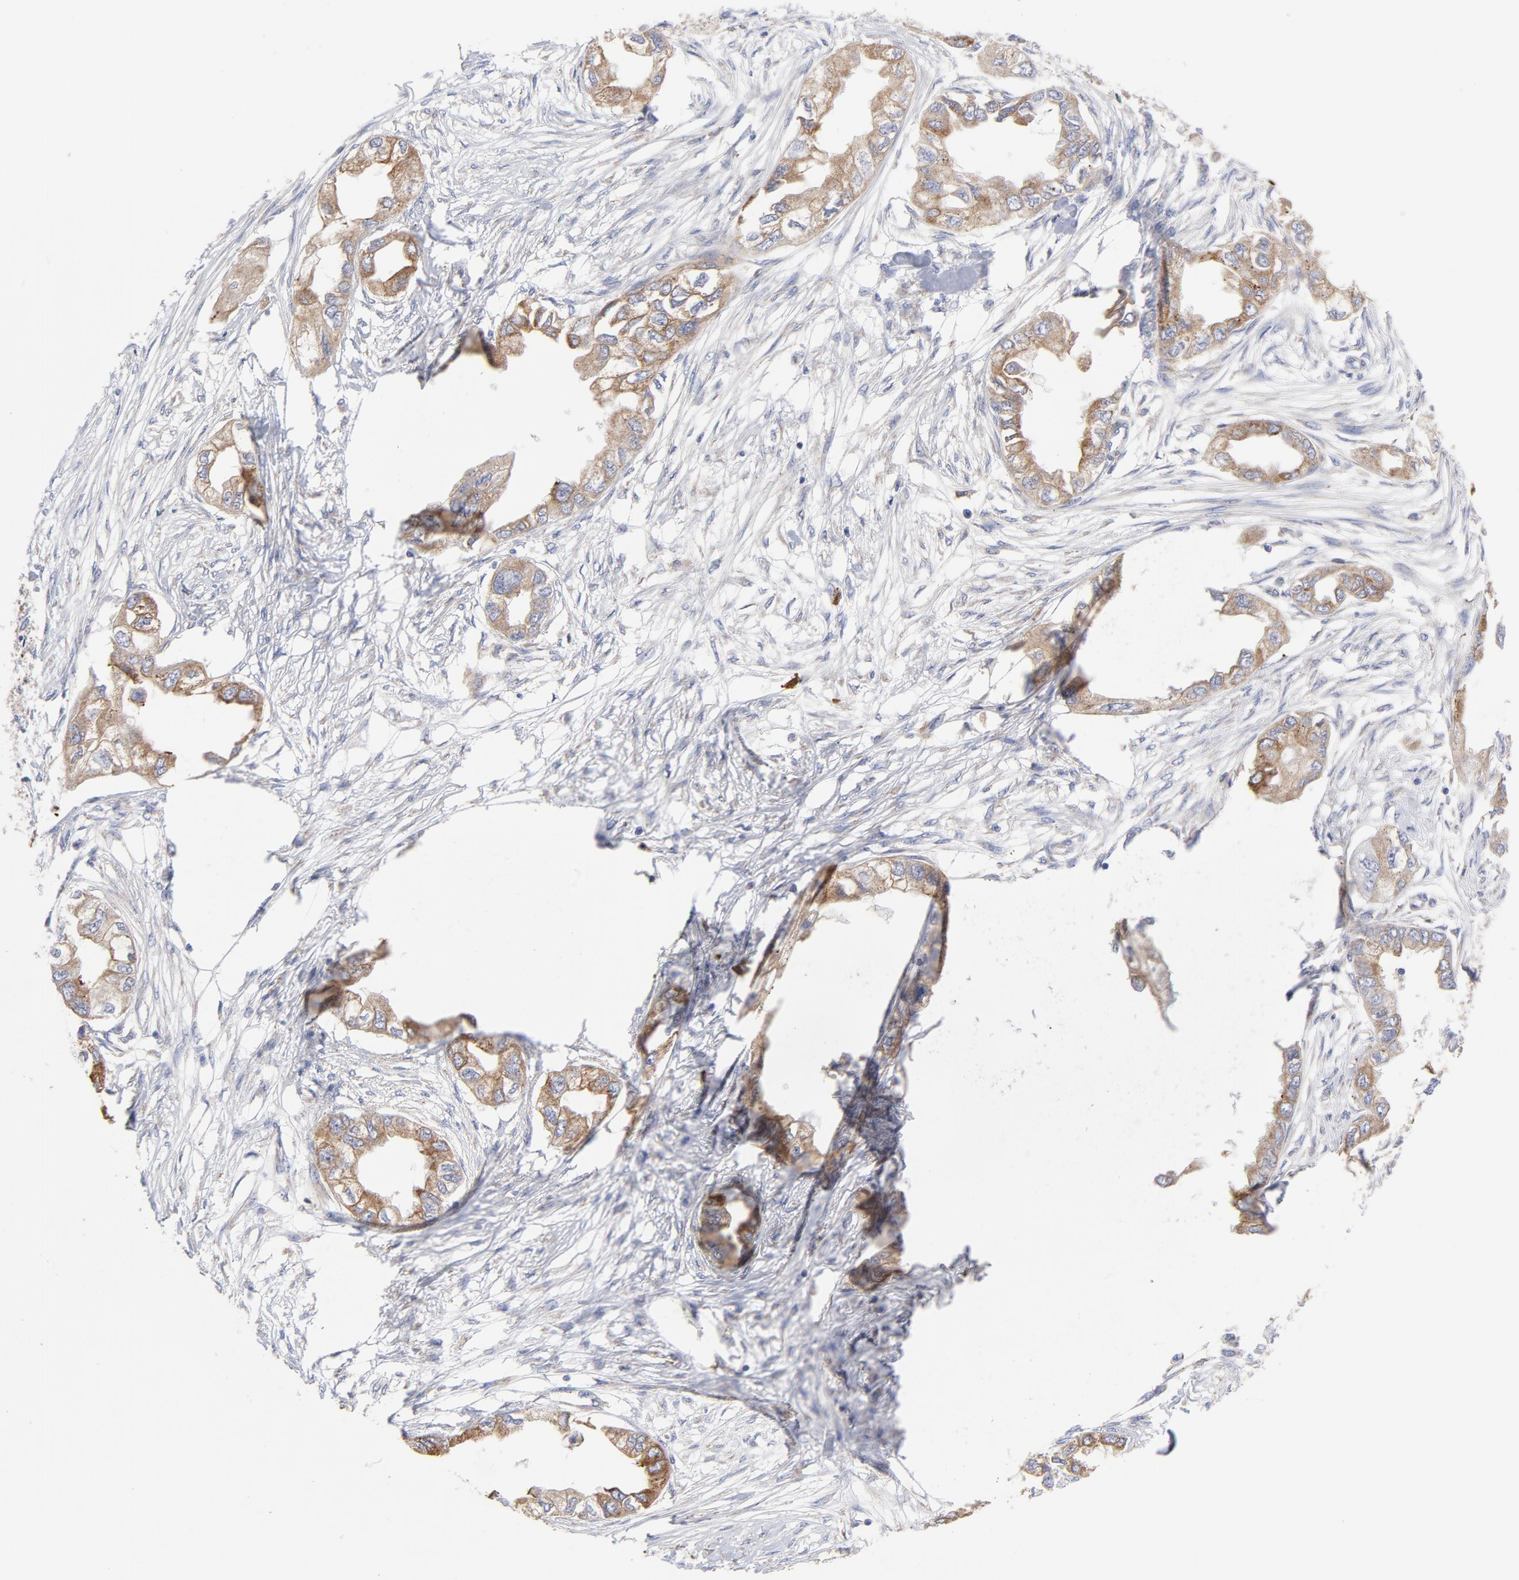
{"staining": {"intensity": "moderate", "quantity": ">75%", "location": "cytoplasmic/membranous"}, "tissue": "endometrial cancer", "cell_type": "Tumor cells", "image_type": "cancer", "snomed": [{"axis": "morphology", "description": "Adenocarcinoma, NOS"}, {"axis": "topography", "description": "Endometrium"}], "caption": "Immunohistochemistry (IHC) micrograph of neoplastic tissue: endometrial cancer stained using immunohistochemistry demonstrates medium levels of moderate protein expression localized specifically in the cytoplasmic/membranous of tumor cells, appearing as a cytoplasmic/membranous brown color.", "gene": "RAPGEF3", "patient": {"sex": "female", "age": 67}}